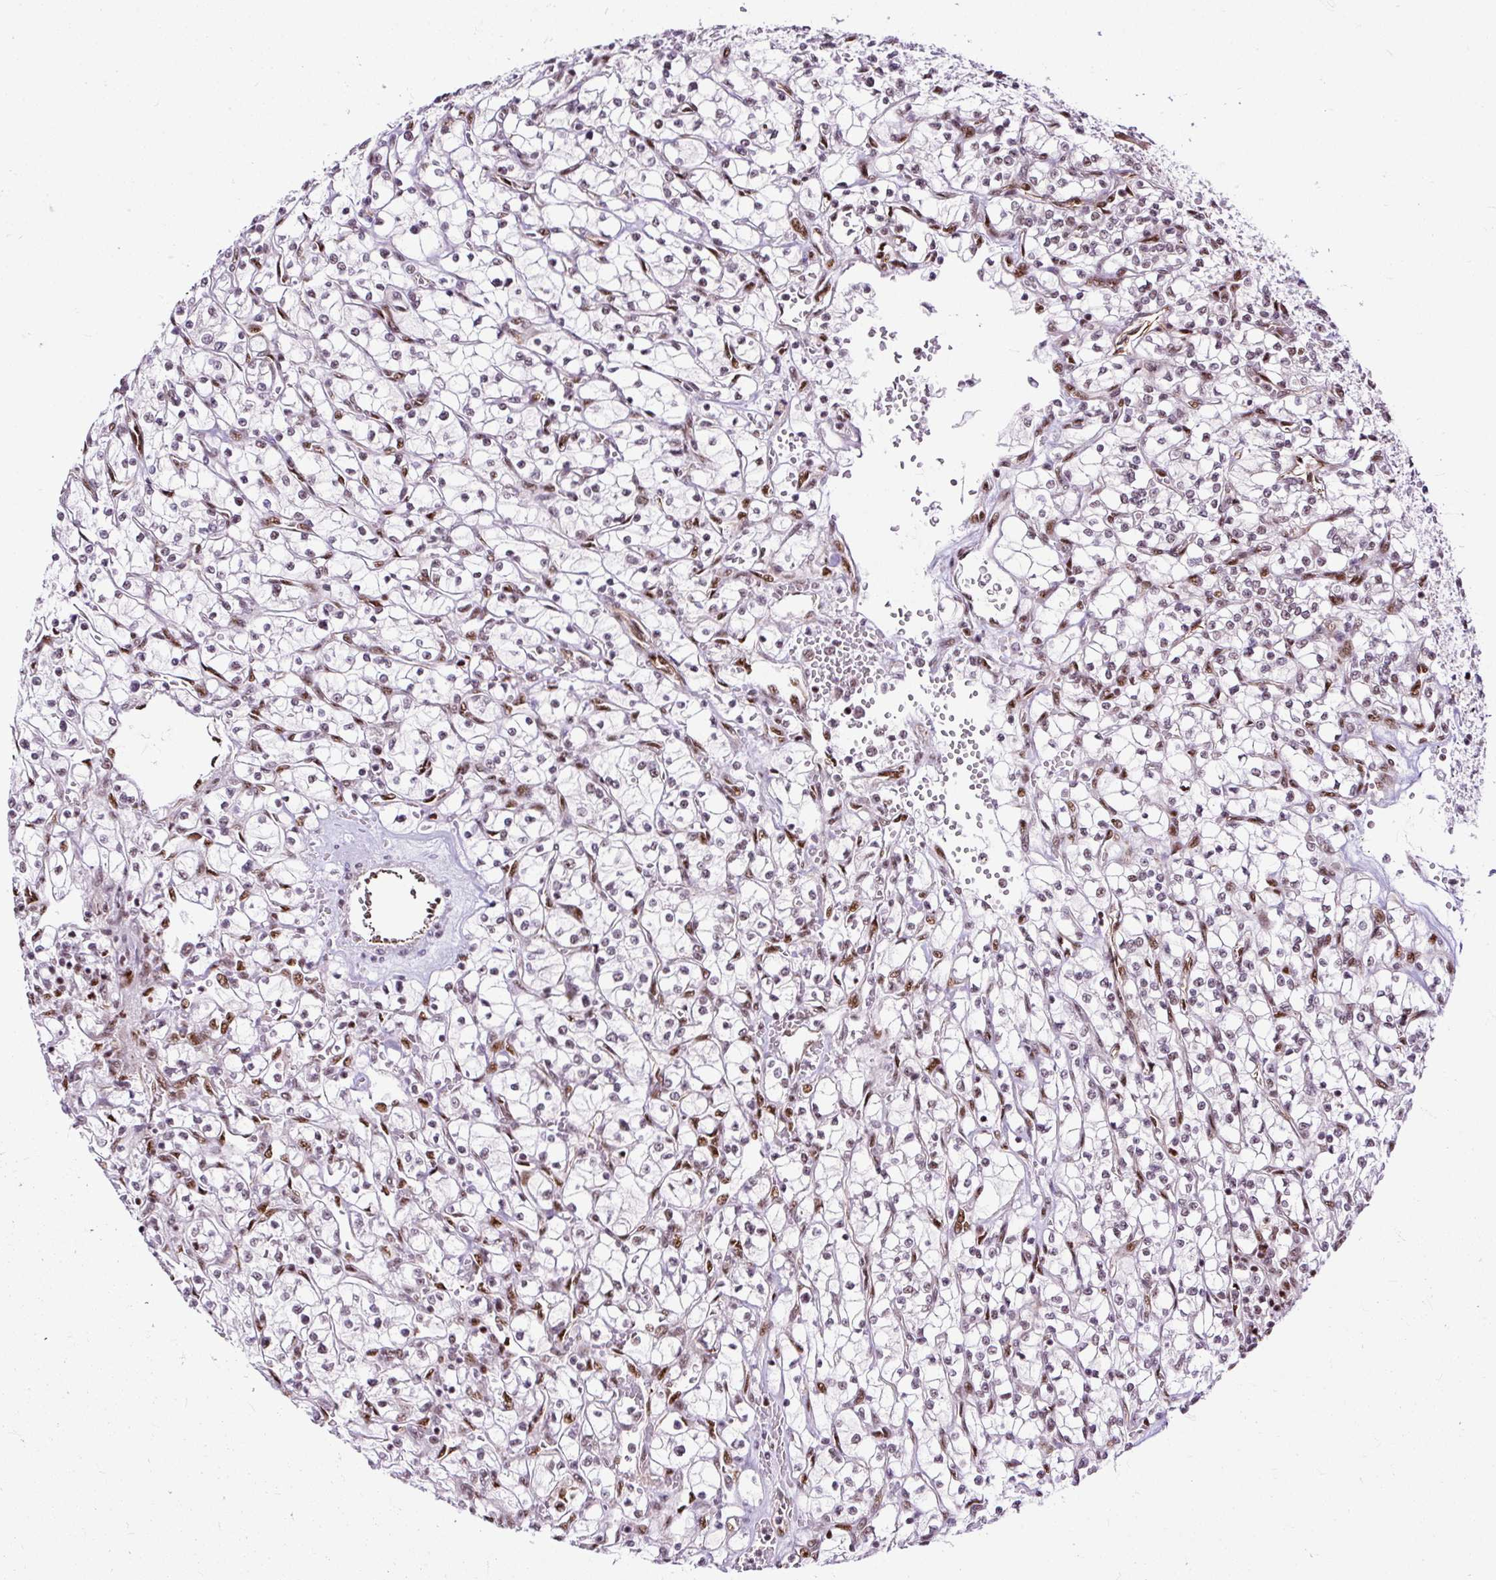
{"staining": {"intensity": "negative", "quantity": "none", "location": "none"}, "tissue": "renal cancer", "cell_type": "Tumor cells", "image_type": "cancer", "snomed": [{"axis": "morphology", "description": "Adenocarcinoma, NOS"}, {"axis": "topography", "description": "Kidney"}], "caption": "Tumor cells show no significant protein expression in renal cancer.", "gene": "LUC7L2", "patient": {"sex": "female", "age": 64}}